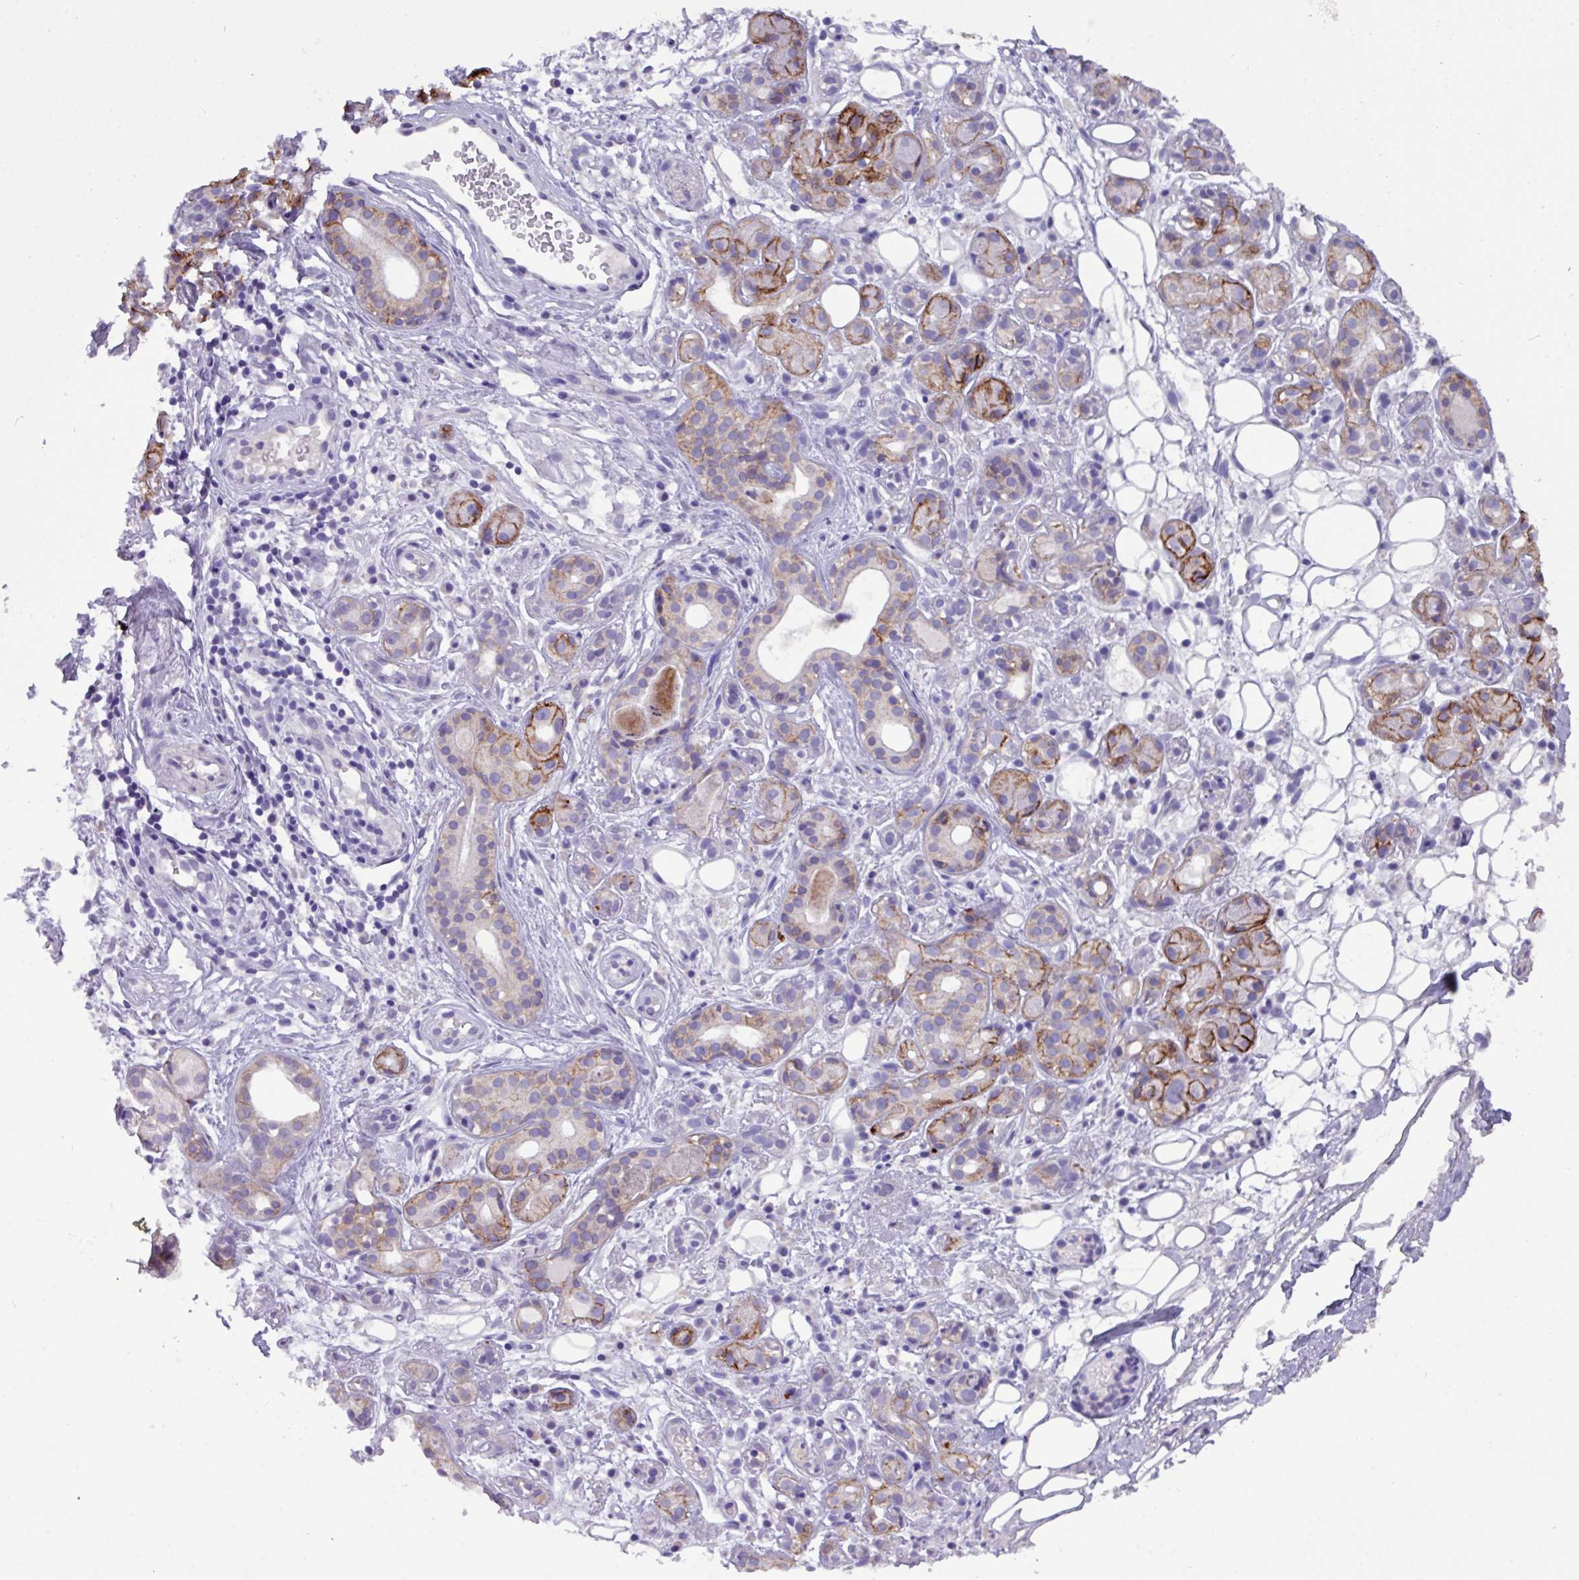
{"staining": {"intensity": "moderate", "quantity": "25%-75%", "location": "cytoplasmic/membranous"}, "tissue": "salivary gland", "cell_type": "Glandular cells", "image_type": "normal", "snomed": [{"axis": "morphology", "description": "Normal tissue, NOS"}, {"axis": "topography", "description": "Salivary gland"}], "caption": "IHC (DAB (3,3'-diaminobenzidine)) staining of benign salivary gland demonstrates moderate cytoplasmic/membranous protein staining in approximately 25%-75% of glandular cells. Nuclei are stained in blue.", "gene": "EPCAM", "patient": {"sex": "male", "age": 54}}